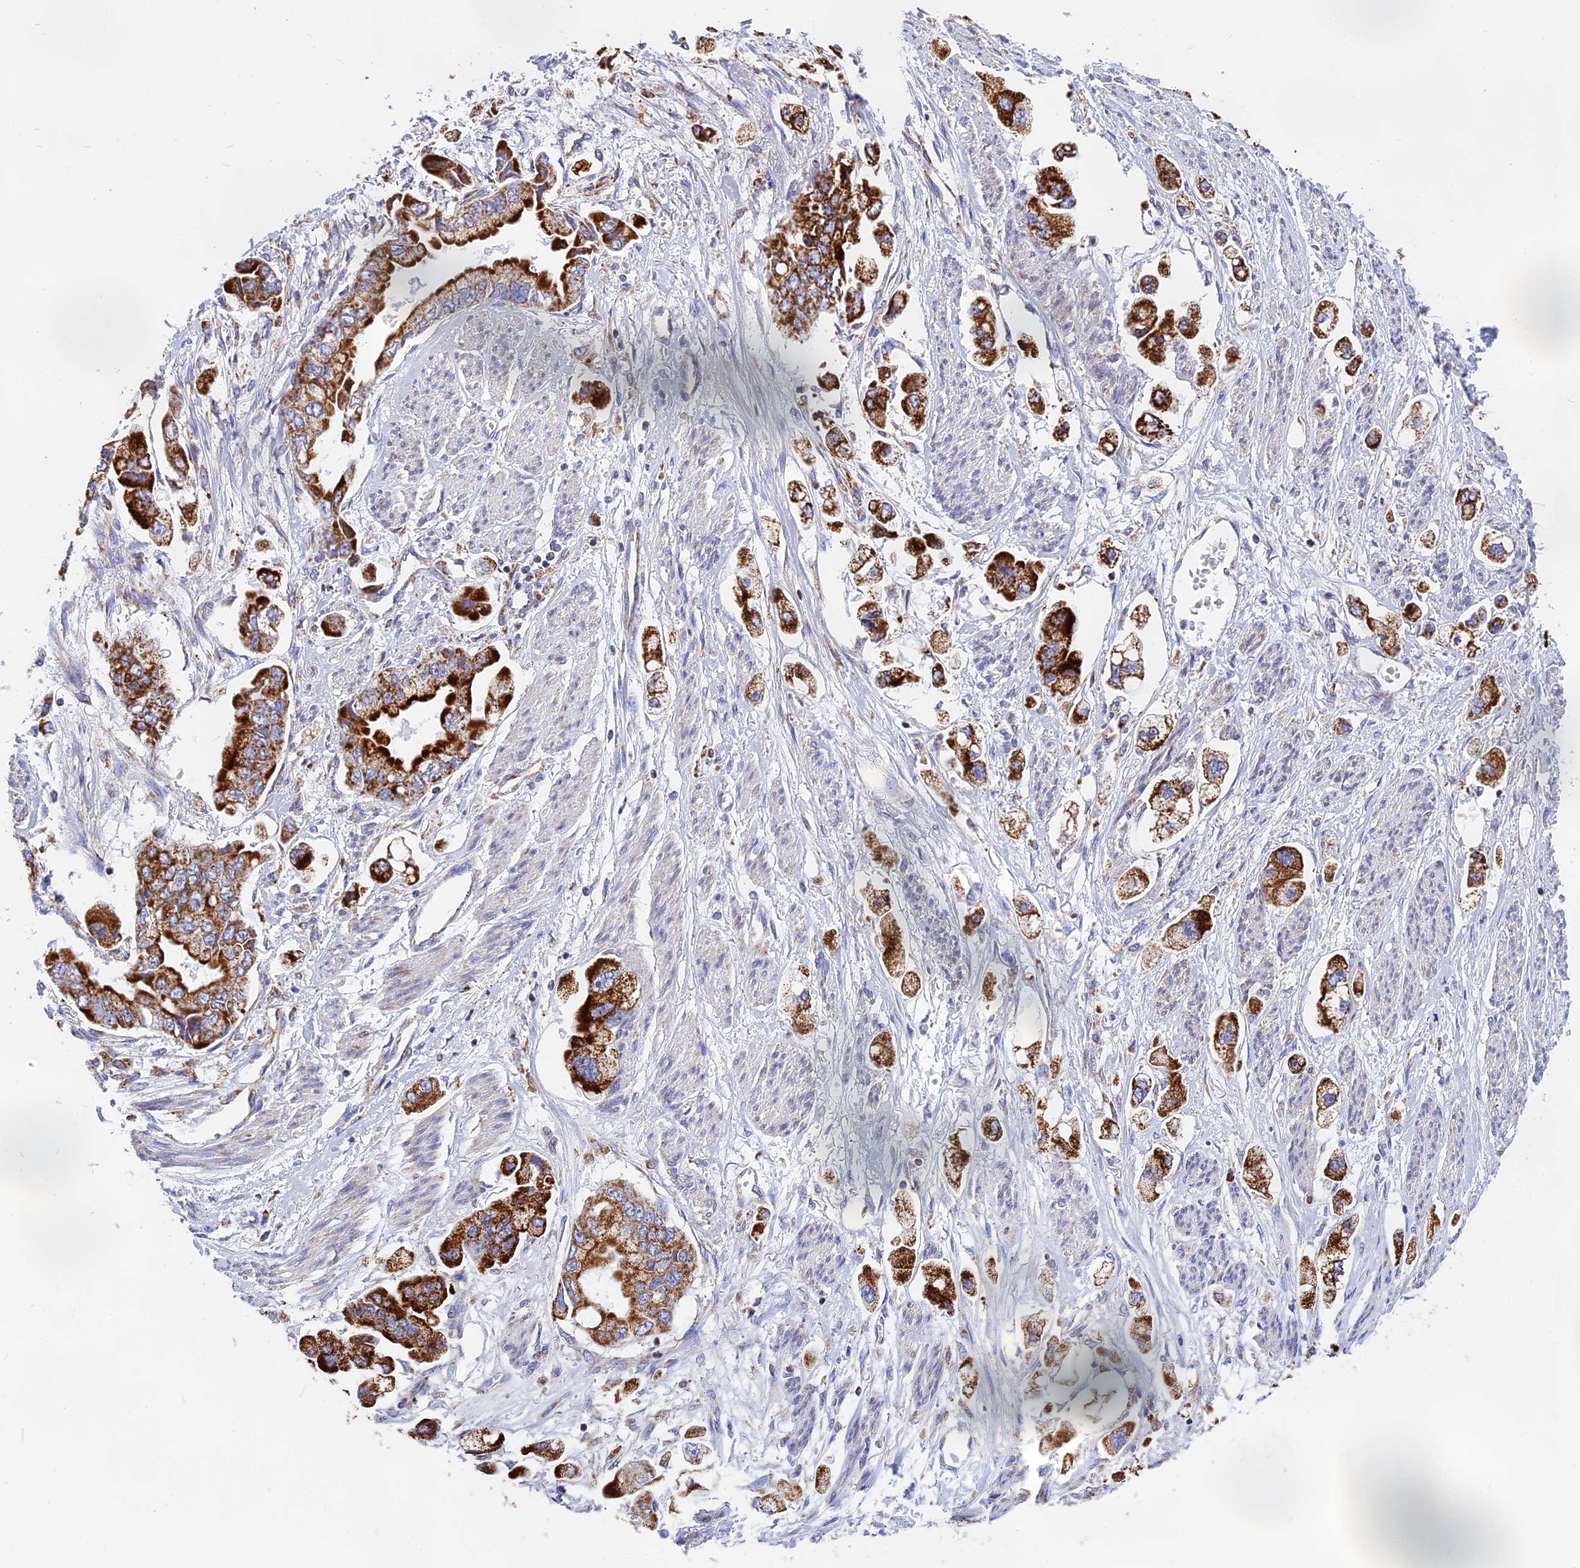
{"staining": {"intensity": "strong", "quantity": ">75%", "location": "cytoplasmic/membranous"}, "tissue": "stomach cancer", "cell_type": "Tumor cells", "image_type": "cancer", "snomed": [{"axis": "morphology", "description": "Adenocarcinoma, NOS"}, {"axis": "topography", "description": "Stomach"}], "caption": "Immunohistochemical staining of human stomach cancer (adenocarcinoma) displays strong cytoplasmic/membranous protein expression in about >75% of tumor cells.", "gene": "VDAC2", "patient": {"sex": "male", "age": 62}}